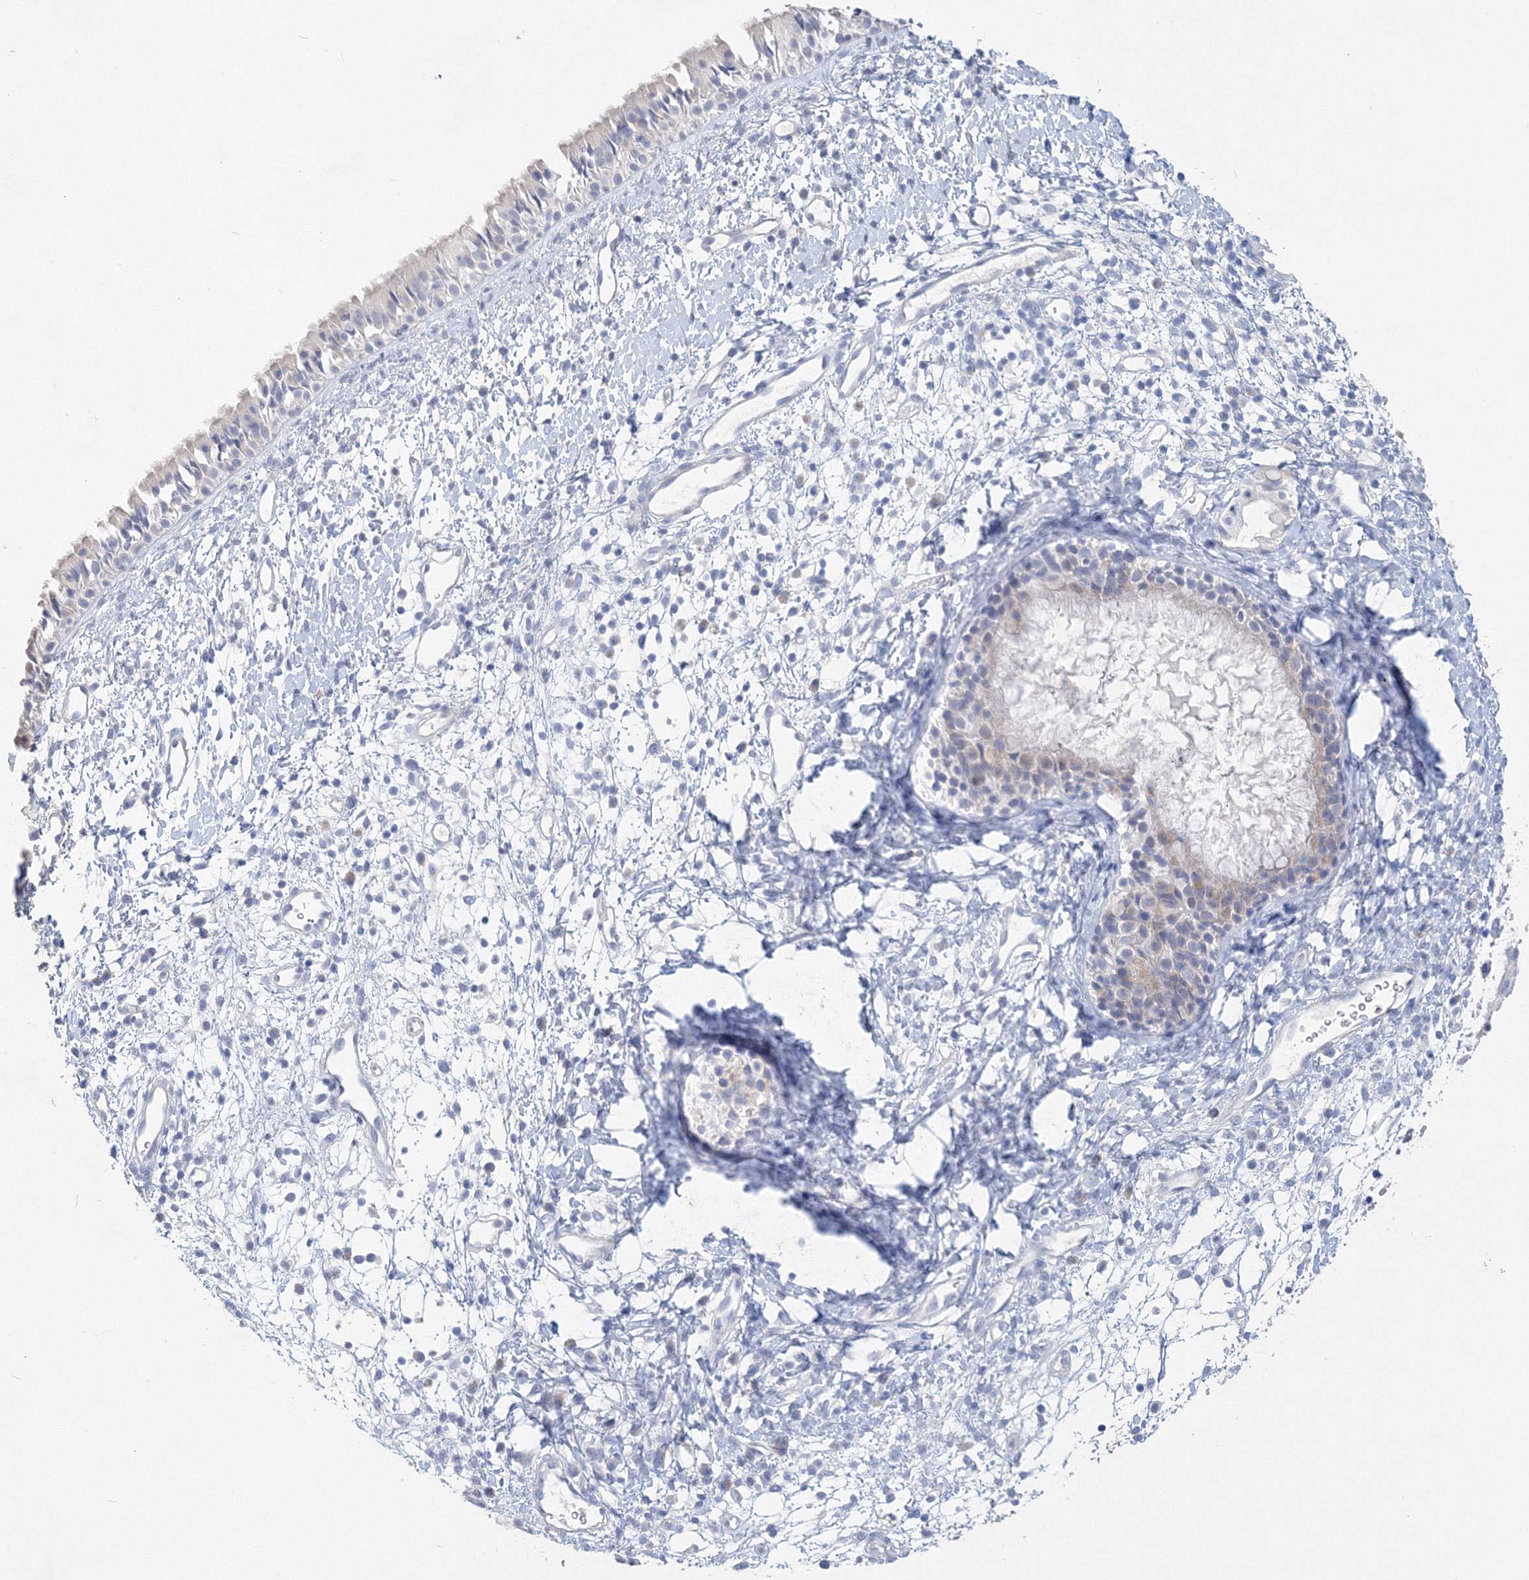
{"staining": {"intensity": "negative", "quantity": "none", "location": "none"}, "tissue": "nasopharynx", "cell_type": "Respiratory epithelial cells", "image_type": "normal", "snomed": [{"axis": "morphology", "description": "Normal tissue, NOS"}, {"axis": "topography", "description": "Nasopharynx"}], "caption": "This histopathology image is of normal nasopharynx stained with IHC to label a protein in brown with the nuclei are counter-stained blue. There is no positivity in respiratory epithelial cells.", "gene": "OSBPL6", "patient": {"sex": "male", "age": 22}}